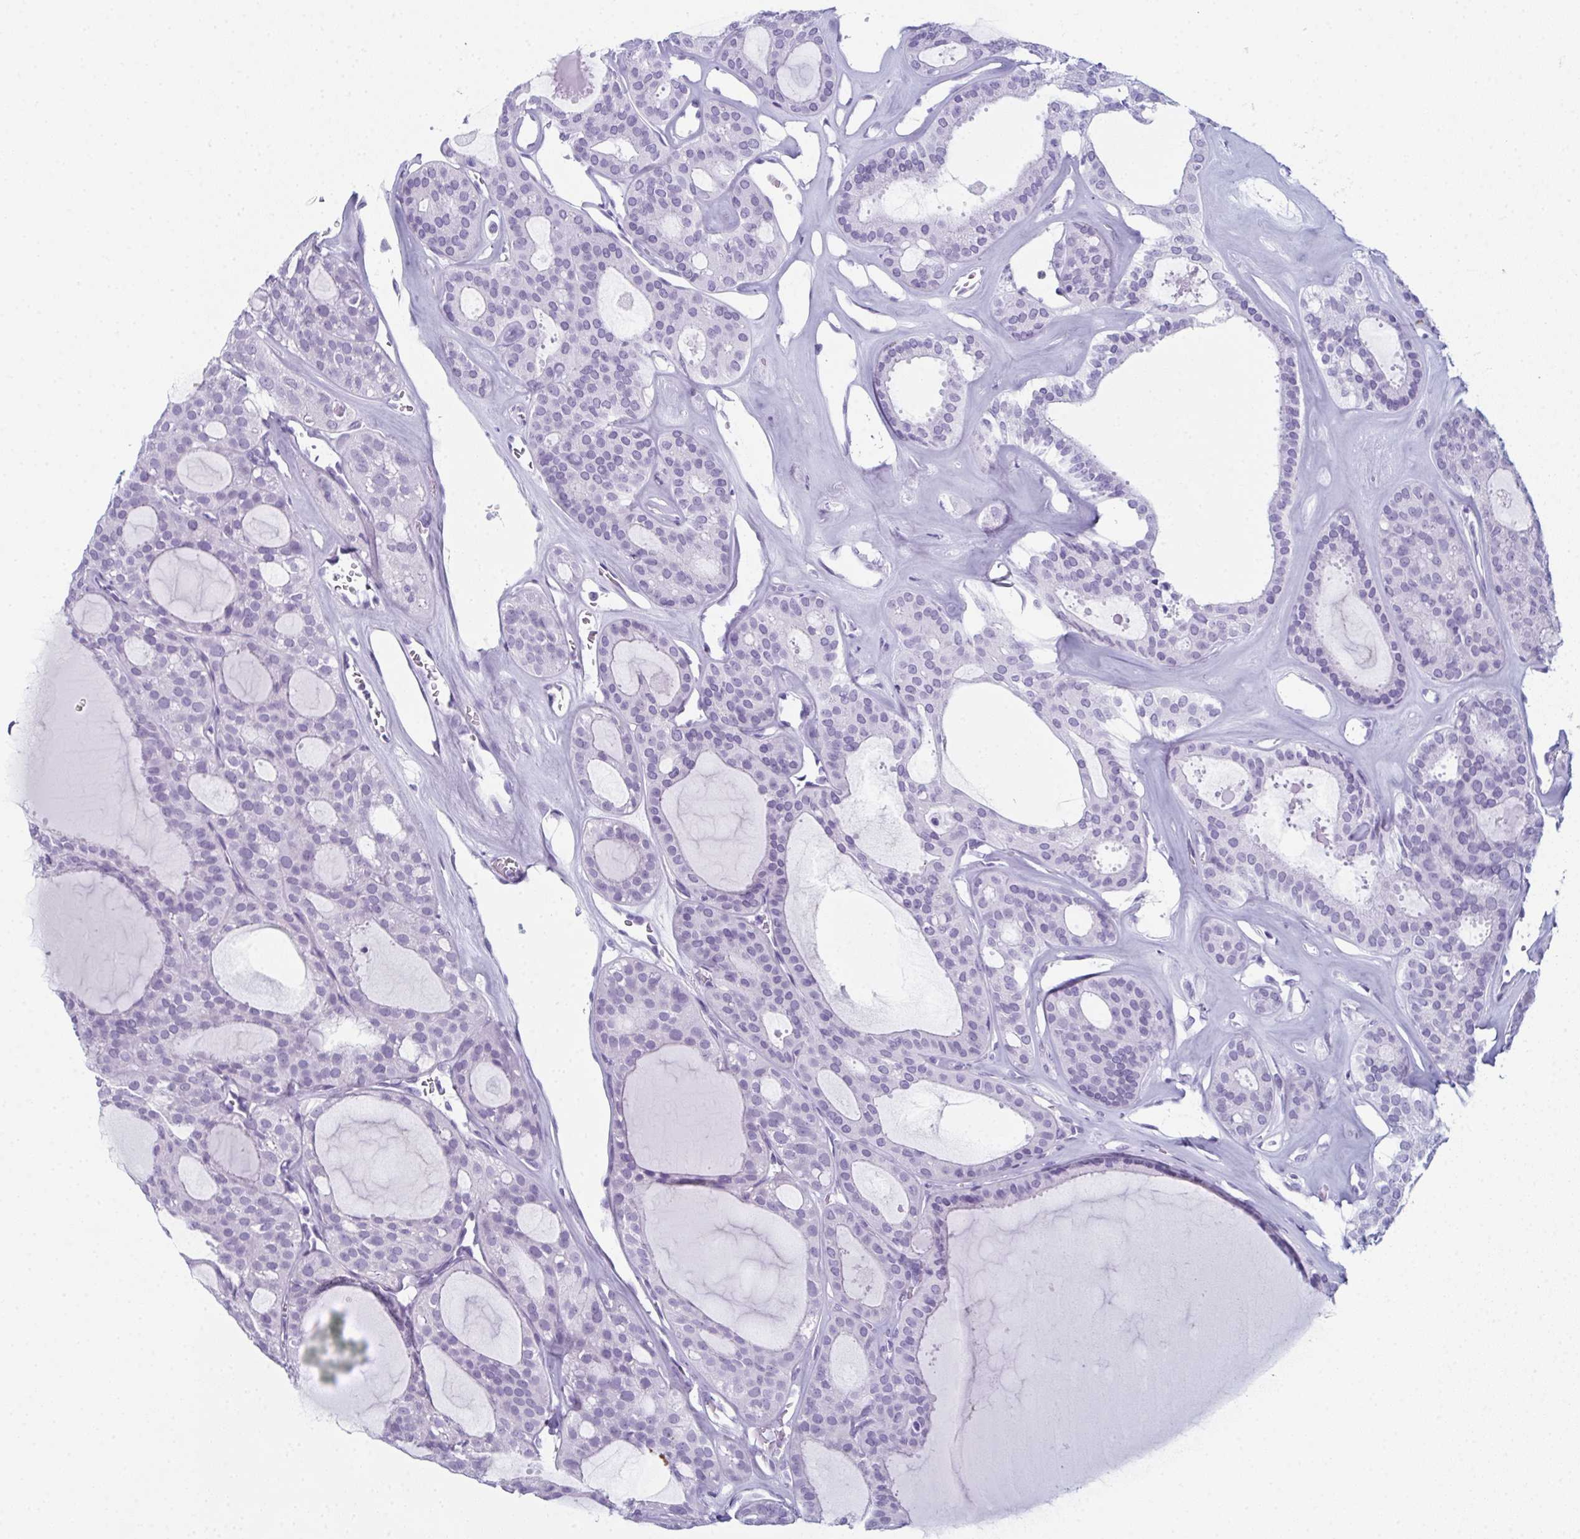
{"staining": {"intensity": "negative", "quantity": "none", "location": "none"}, "tissue": "thyroid cancer", "cell_type": "Tumor cells", "image_type": "cancer", "snomed": [{"axis": "morphology", "description": "Follicular adenoma carcinoma, NOS"}, {"axis": "topography", "description": "Thyroid gland"}], "caption": "DAB (3,3'-diaminobenzidine) immunohistochemical staining of thyroid cancer (follicular adenoma carcinoma) reveals no significant positivity in tumor cells.", "gene": "ENKUR", "patient": {"sex": "male", "age": 75}}